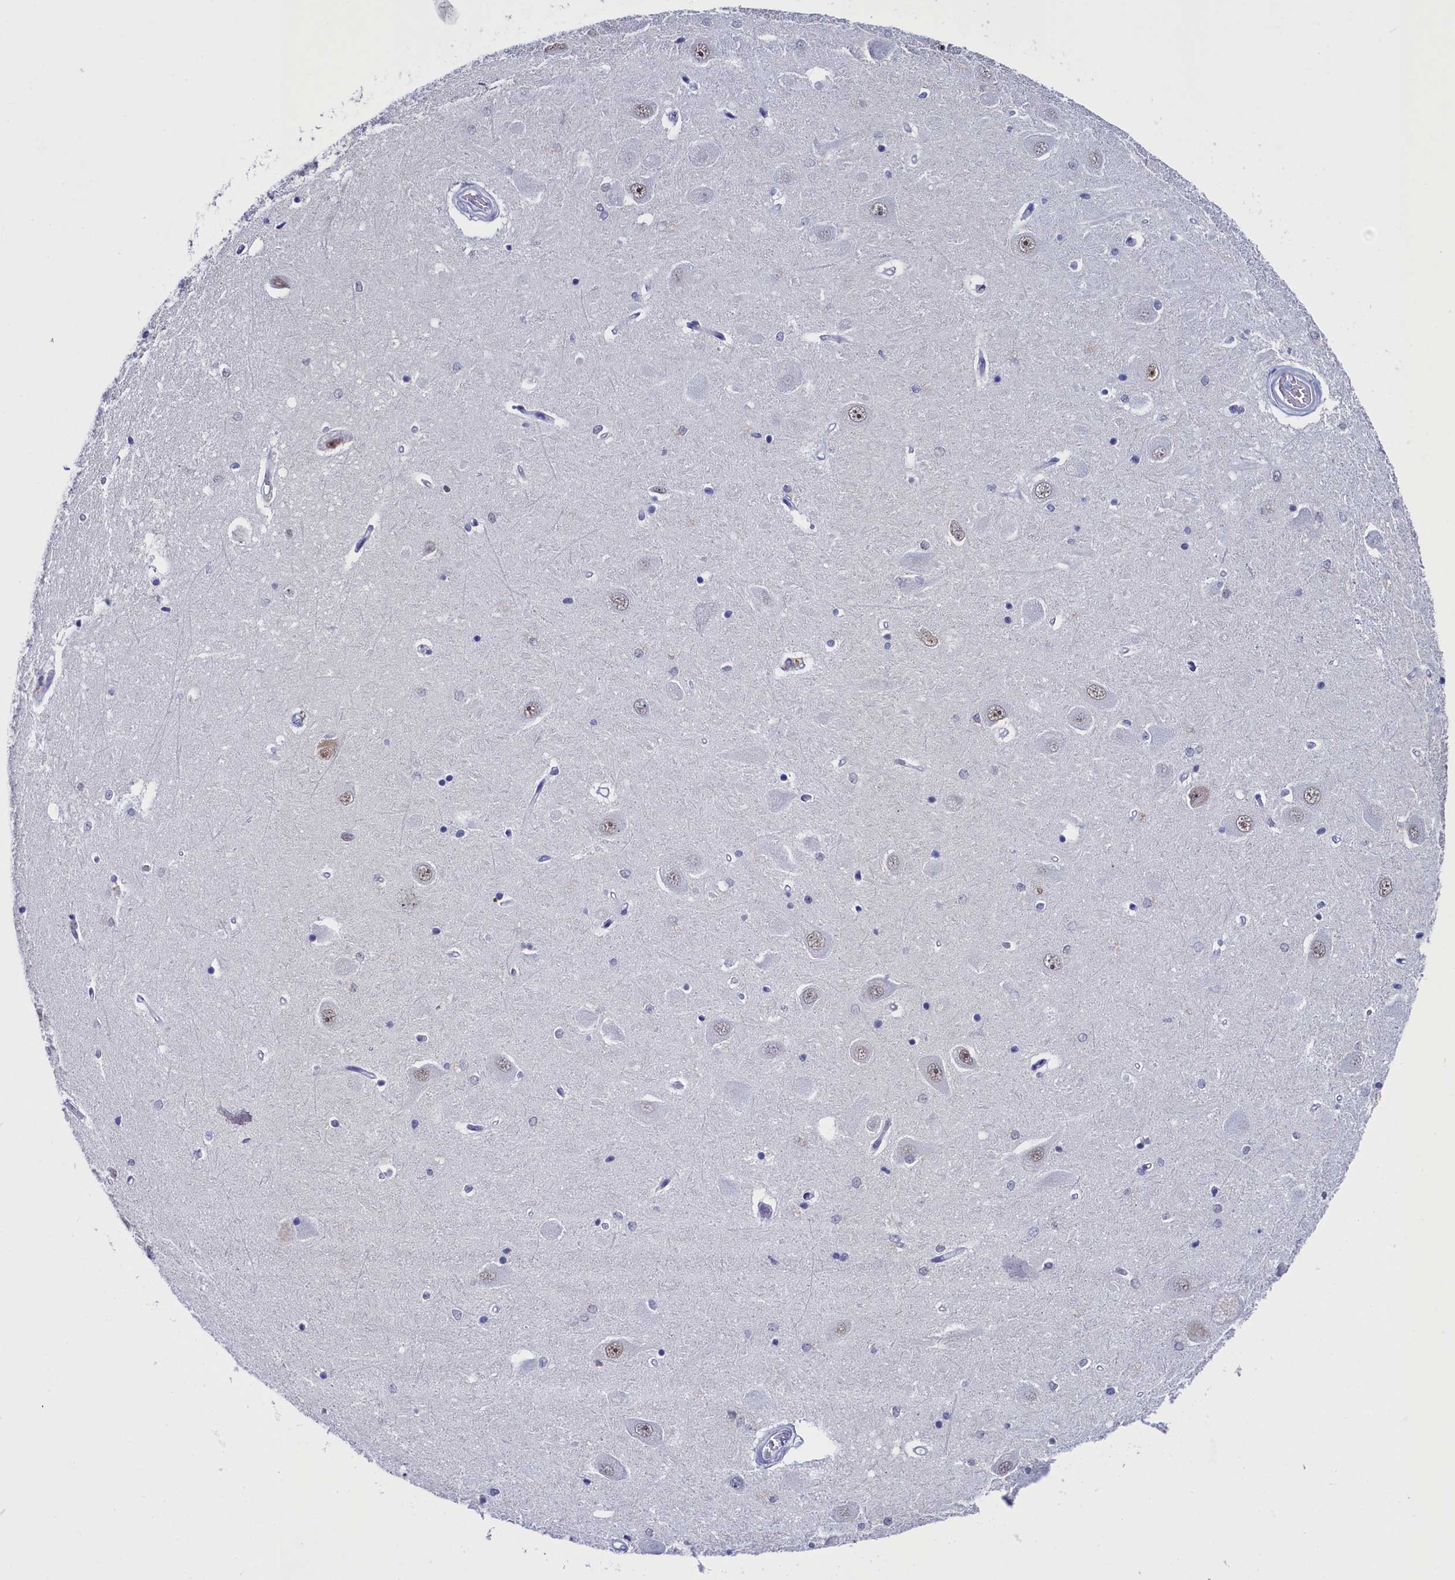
{"staining": {"intensity": "negative", "quantity": "none", "location": "none"}, "tissue": "hippocampus", "cell_type": "Glial cells", "image_type": "normal", "snomed": [{"axis": "morphology", "description": "Normal tissue, NOS"}, {"axis": "topography", "description": "Hippocampus"}], "caption": "Glial cells are negative for protein expression in unremarkable human hippocampus. (DAB (3,3'-diaminobenzidine) IHC visualized using brightfield microscopy, high magnification).", "gene": "CD2BP2", "patient": {"sex": "male", "age": 45}}